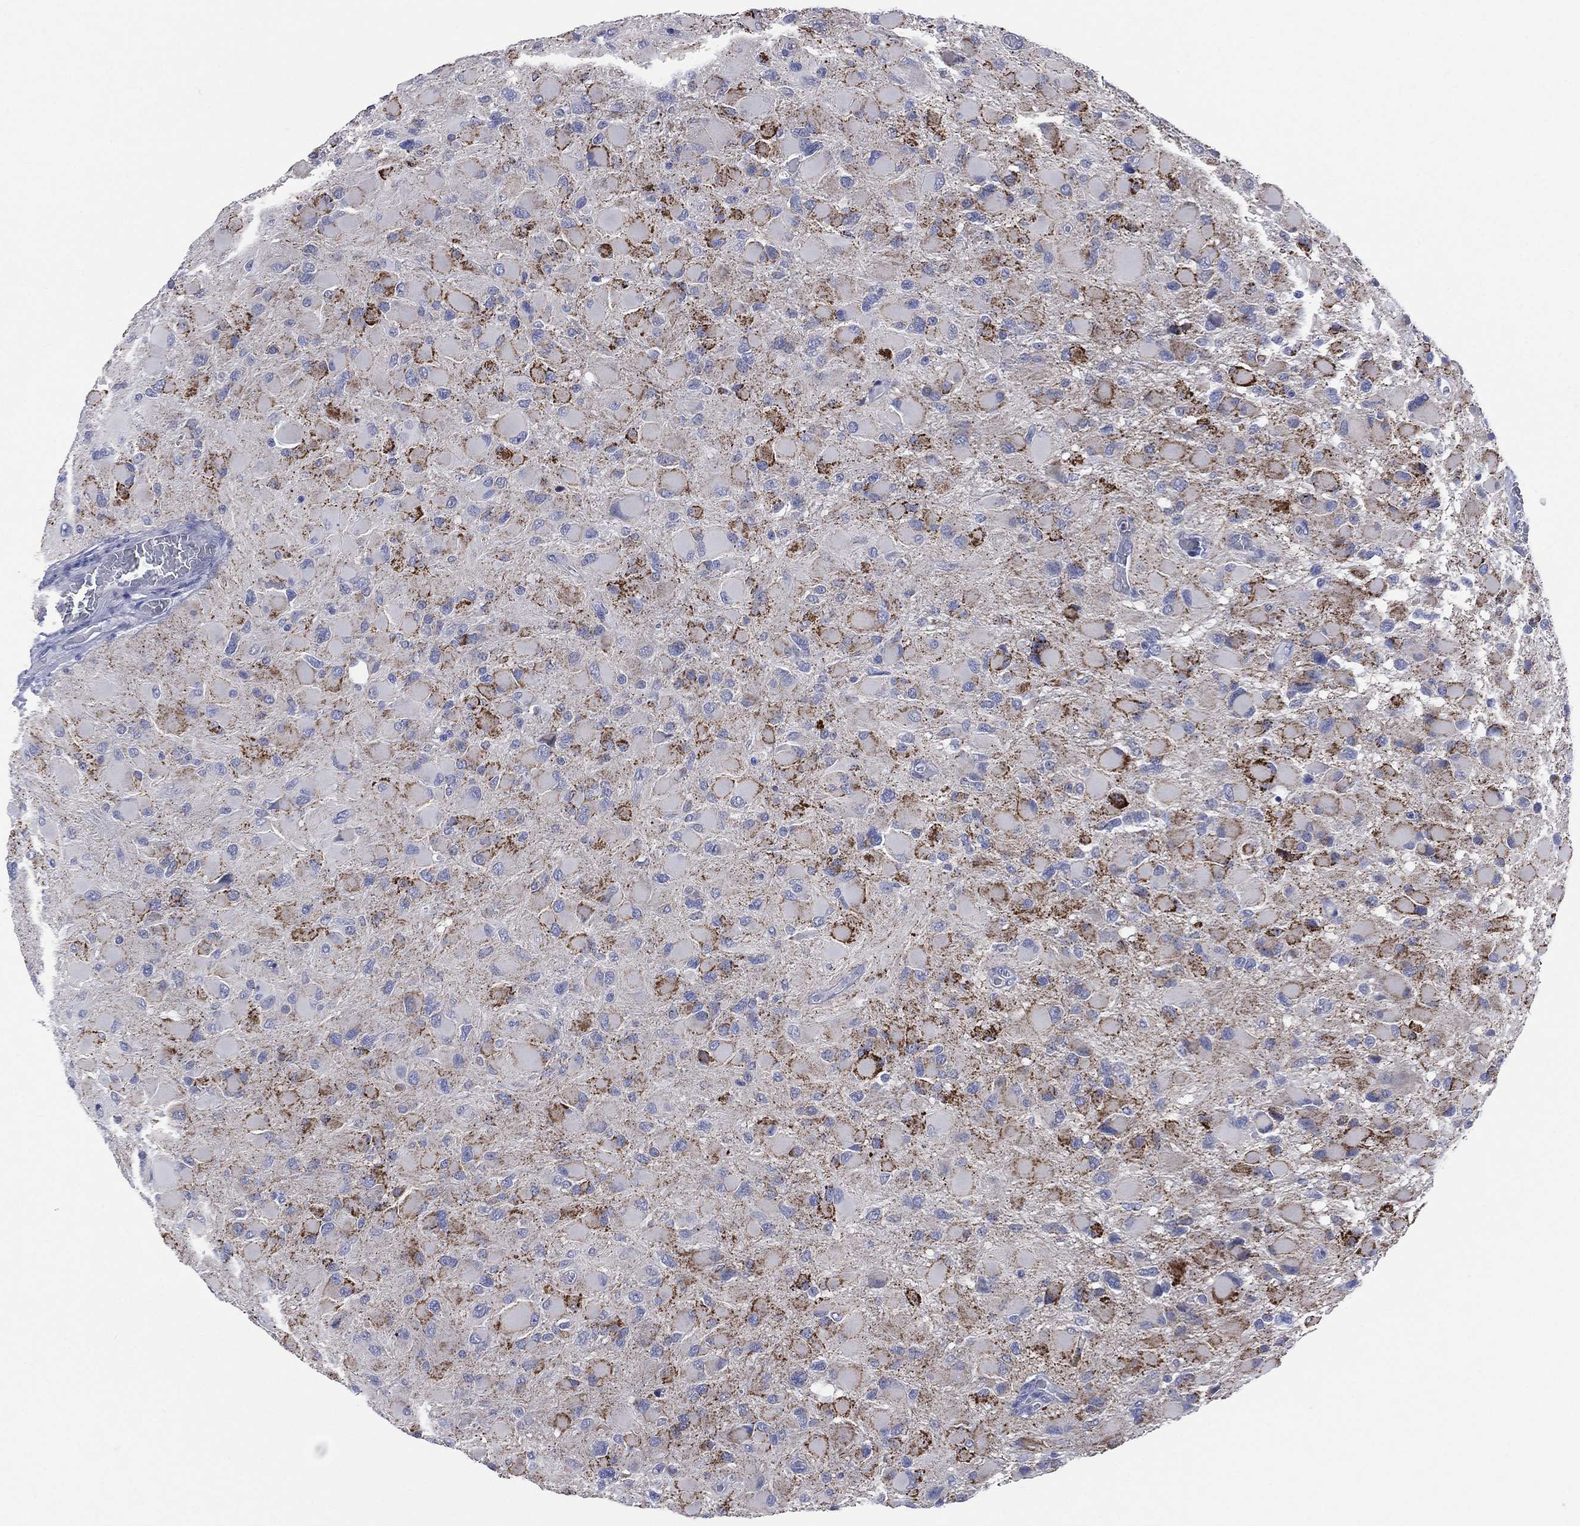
{"staining": {"intensity": "strong", "quantity": "<25%", "location": "cytoplasmic/membranous"}, "tissue": "glioma", "cell_type": "Tumor cells", "image_type": "cancer", "snomed": [{"axis": "morphology", "description": "Glioma, malignant, High grade"}, {"axis": "topography", "description": "Cerebral cortex"}], "caption": "Glioma stained with a brown dye shows strong cytoplasmic/membranous positive expression in approximately <25% of tumor cells.", "gene": "AKAP3", "patient": {"sex": "female", "age": 36}}